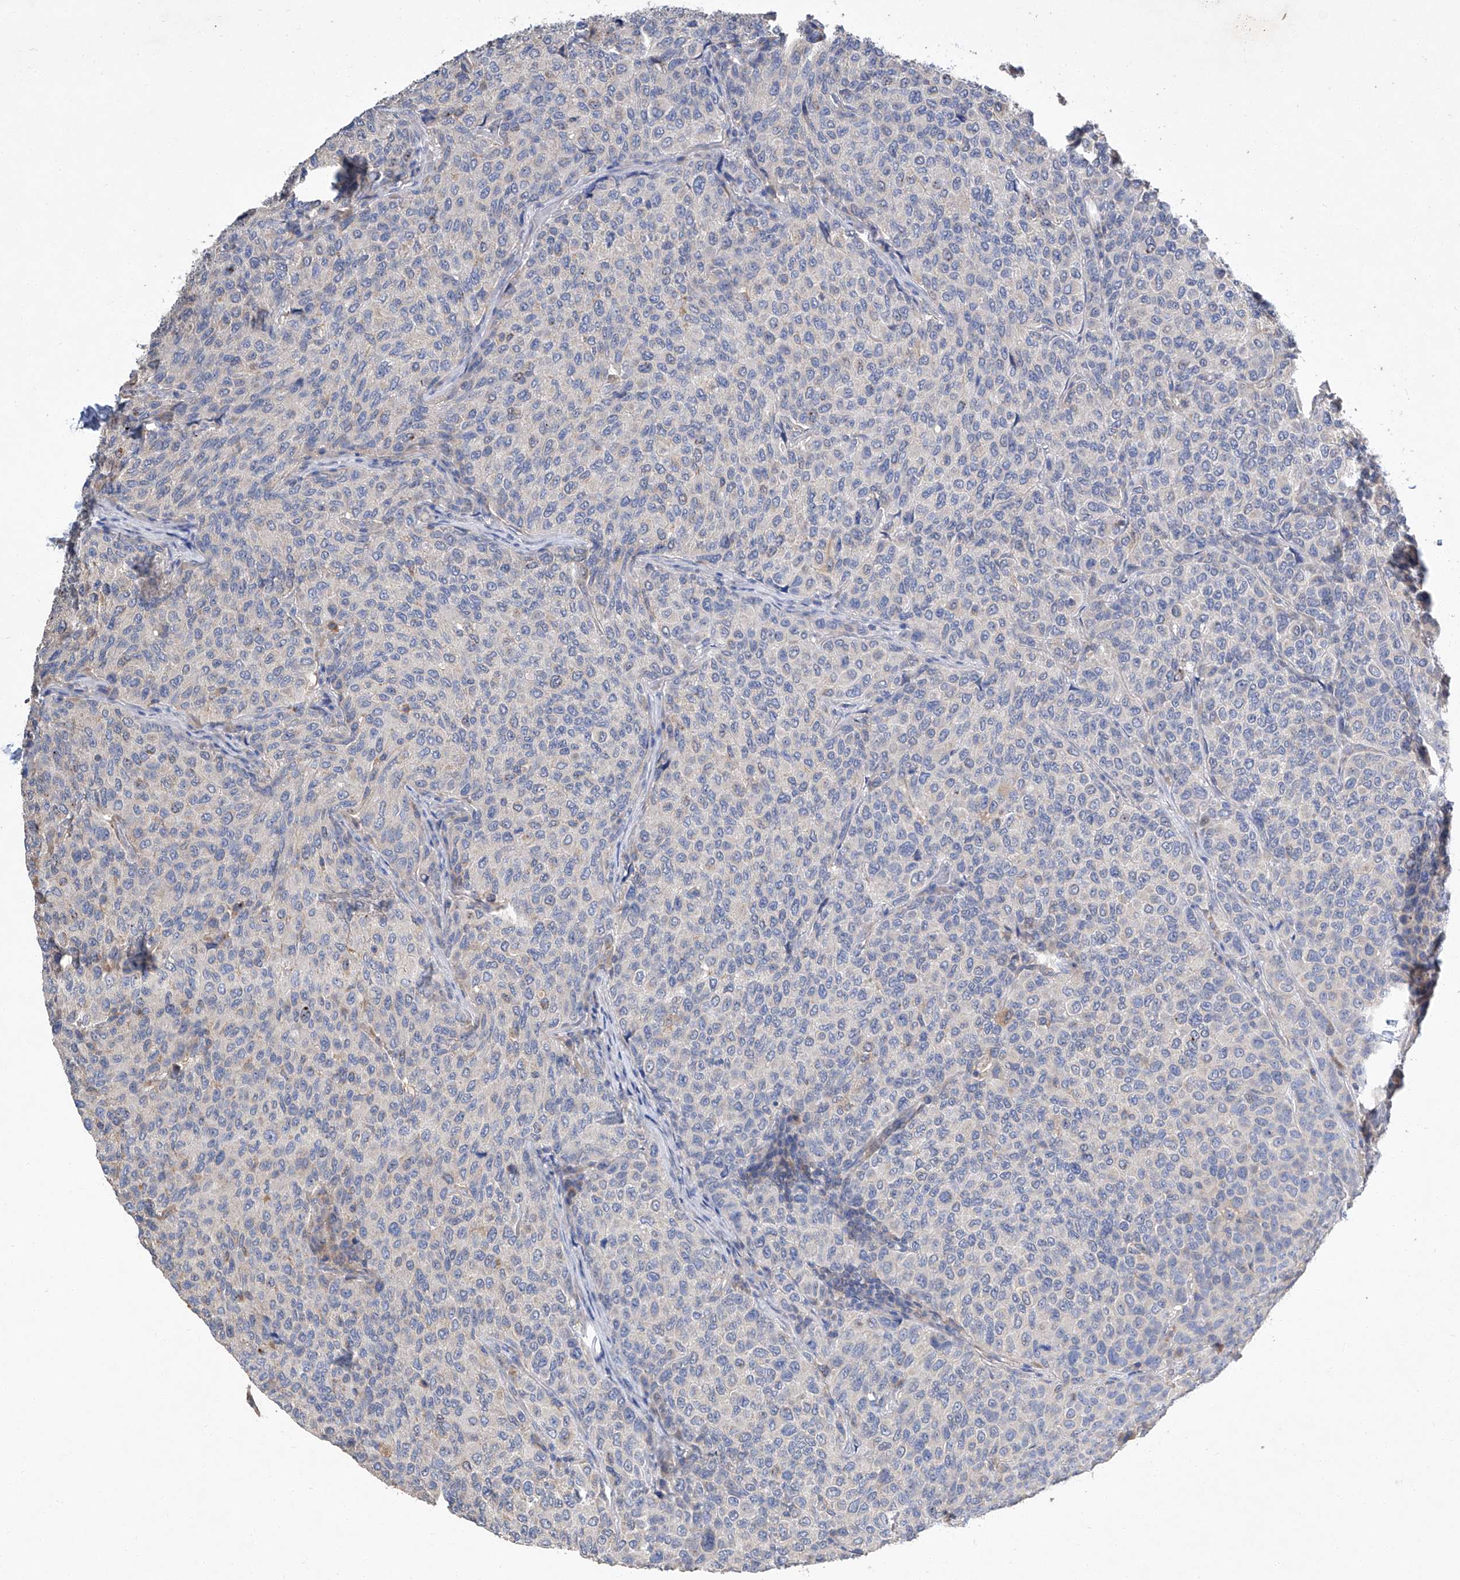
{"staining": {"intensity": "negative", "quantity": "none", "location": "none"}, "tissue": "breast cancer", "cell_type": "Tumor cells", "image_type": "cancer", "snomed": [{"axis": "morphology", "description": "Duct carcinoma"}, {"axis": "topography", "description": "Breast"}], "caption": "High magnification brightfield microscopy of intraductal carcinoma (breast) stained with DAB (3,3'-diaminobenzidine) (brown) and counterstained with hematoxylin (blue): tumor cells show no significant expression.", "gene": "AMD1", "patient": {"sex": "female", "age": 55}}